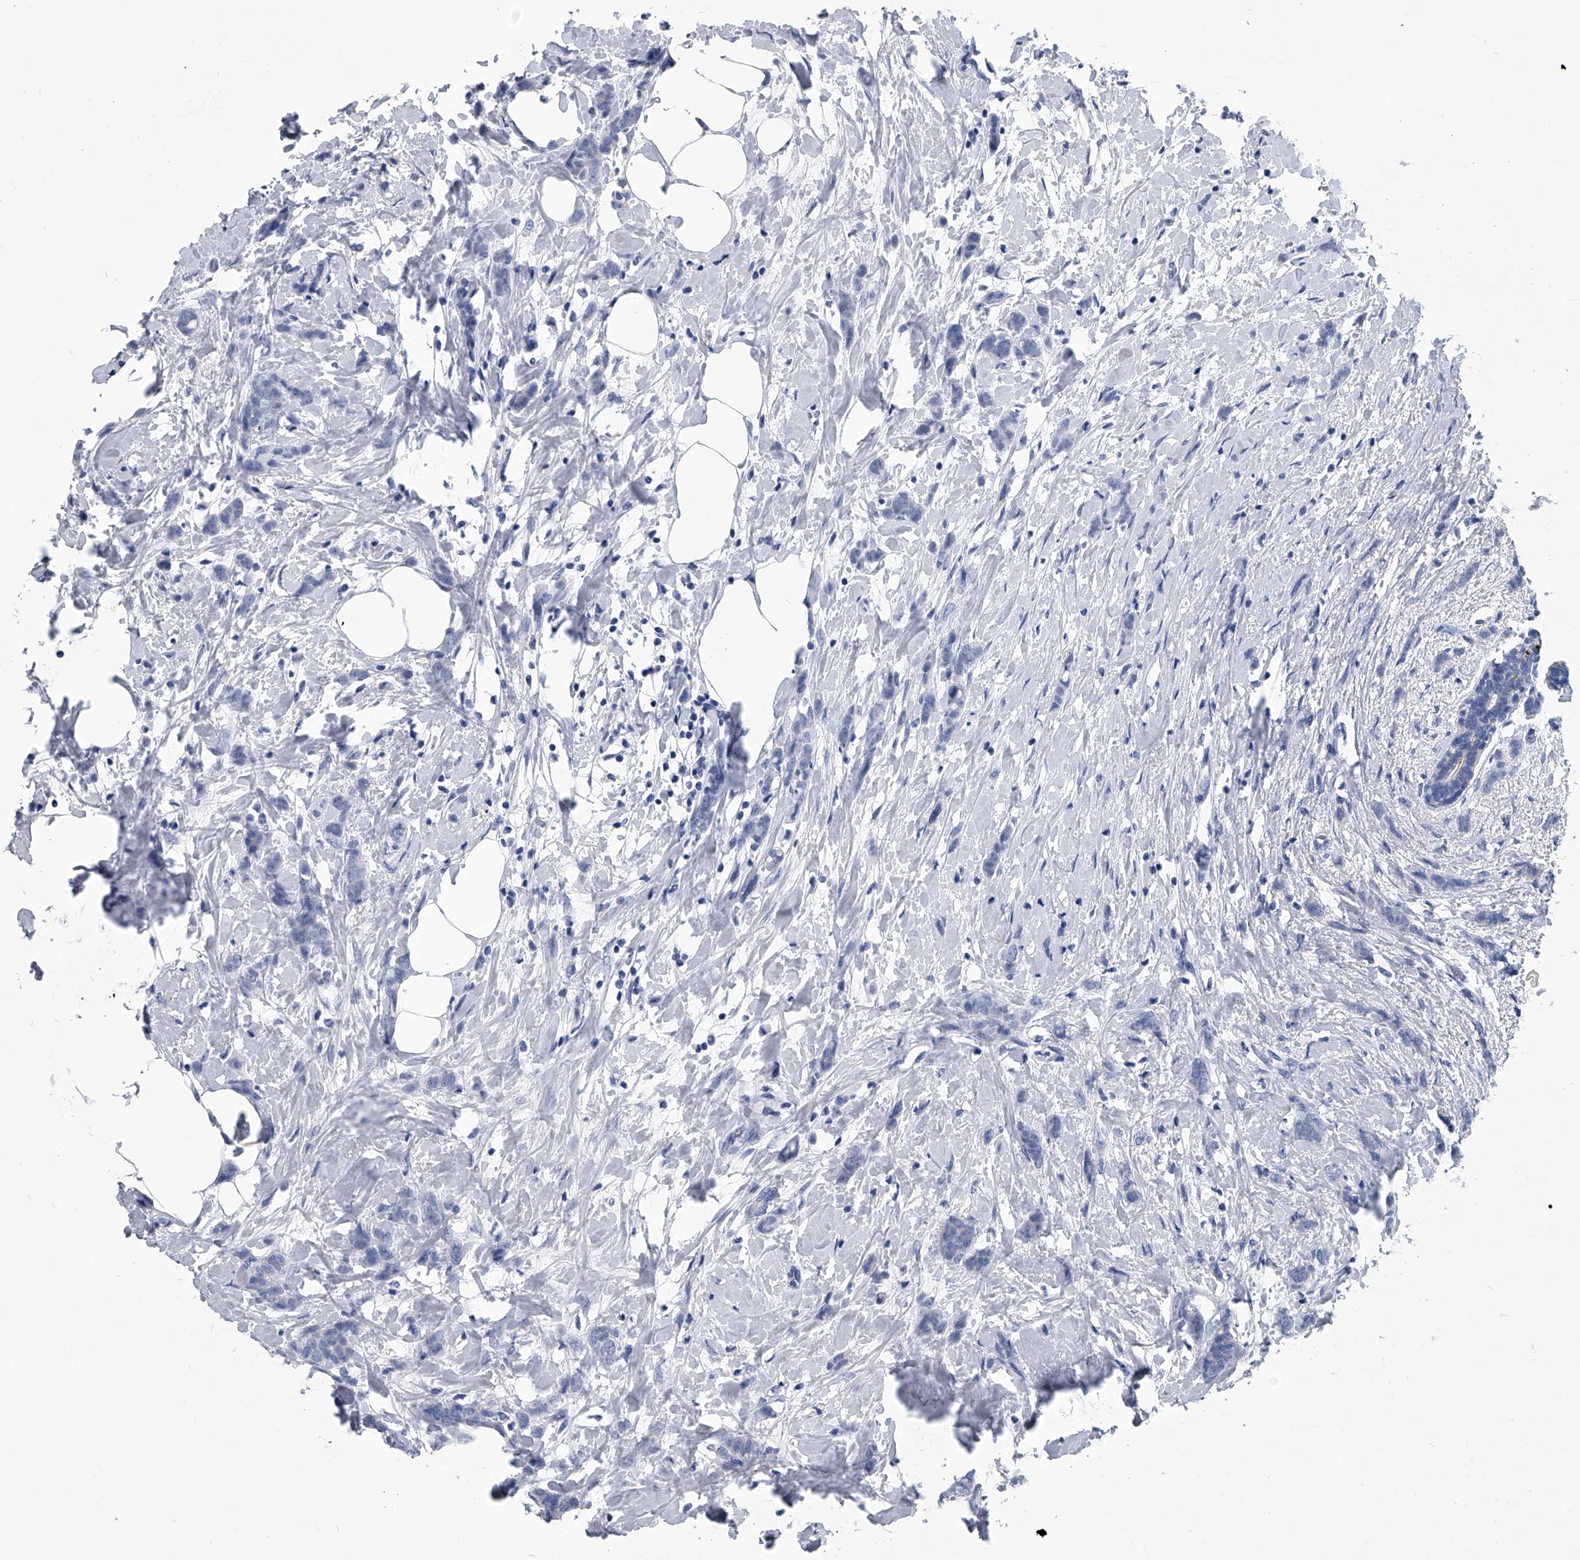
{"staining": {"intensity": "negative", "quantity": "none", "location": "none"}, "tissue": "breast cancer", "cell_type": "Tumor cells", "image_type": "cancer", "snomed": [{"axis": "morphology", "description": "Lobular carcinoma, in situ"}, {"axis": "morphology", "description": "Lobular carcinoma"}, {"axis": "topography", "description": "Breast"}], "caption": "The photomicrograph shows no significant expression in tumor cells of breast cancer (lobular carcinoma).", "gene": "PDXK", "patient": {"sex": "female", "age": 41}}